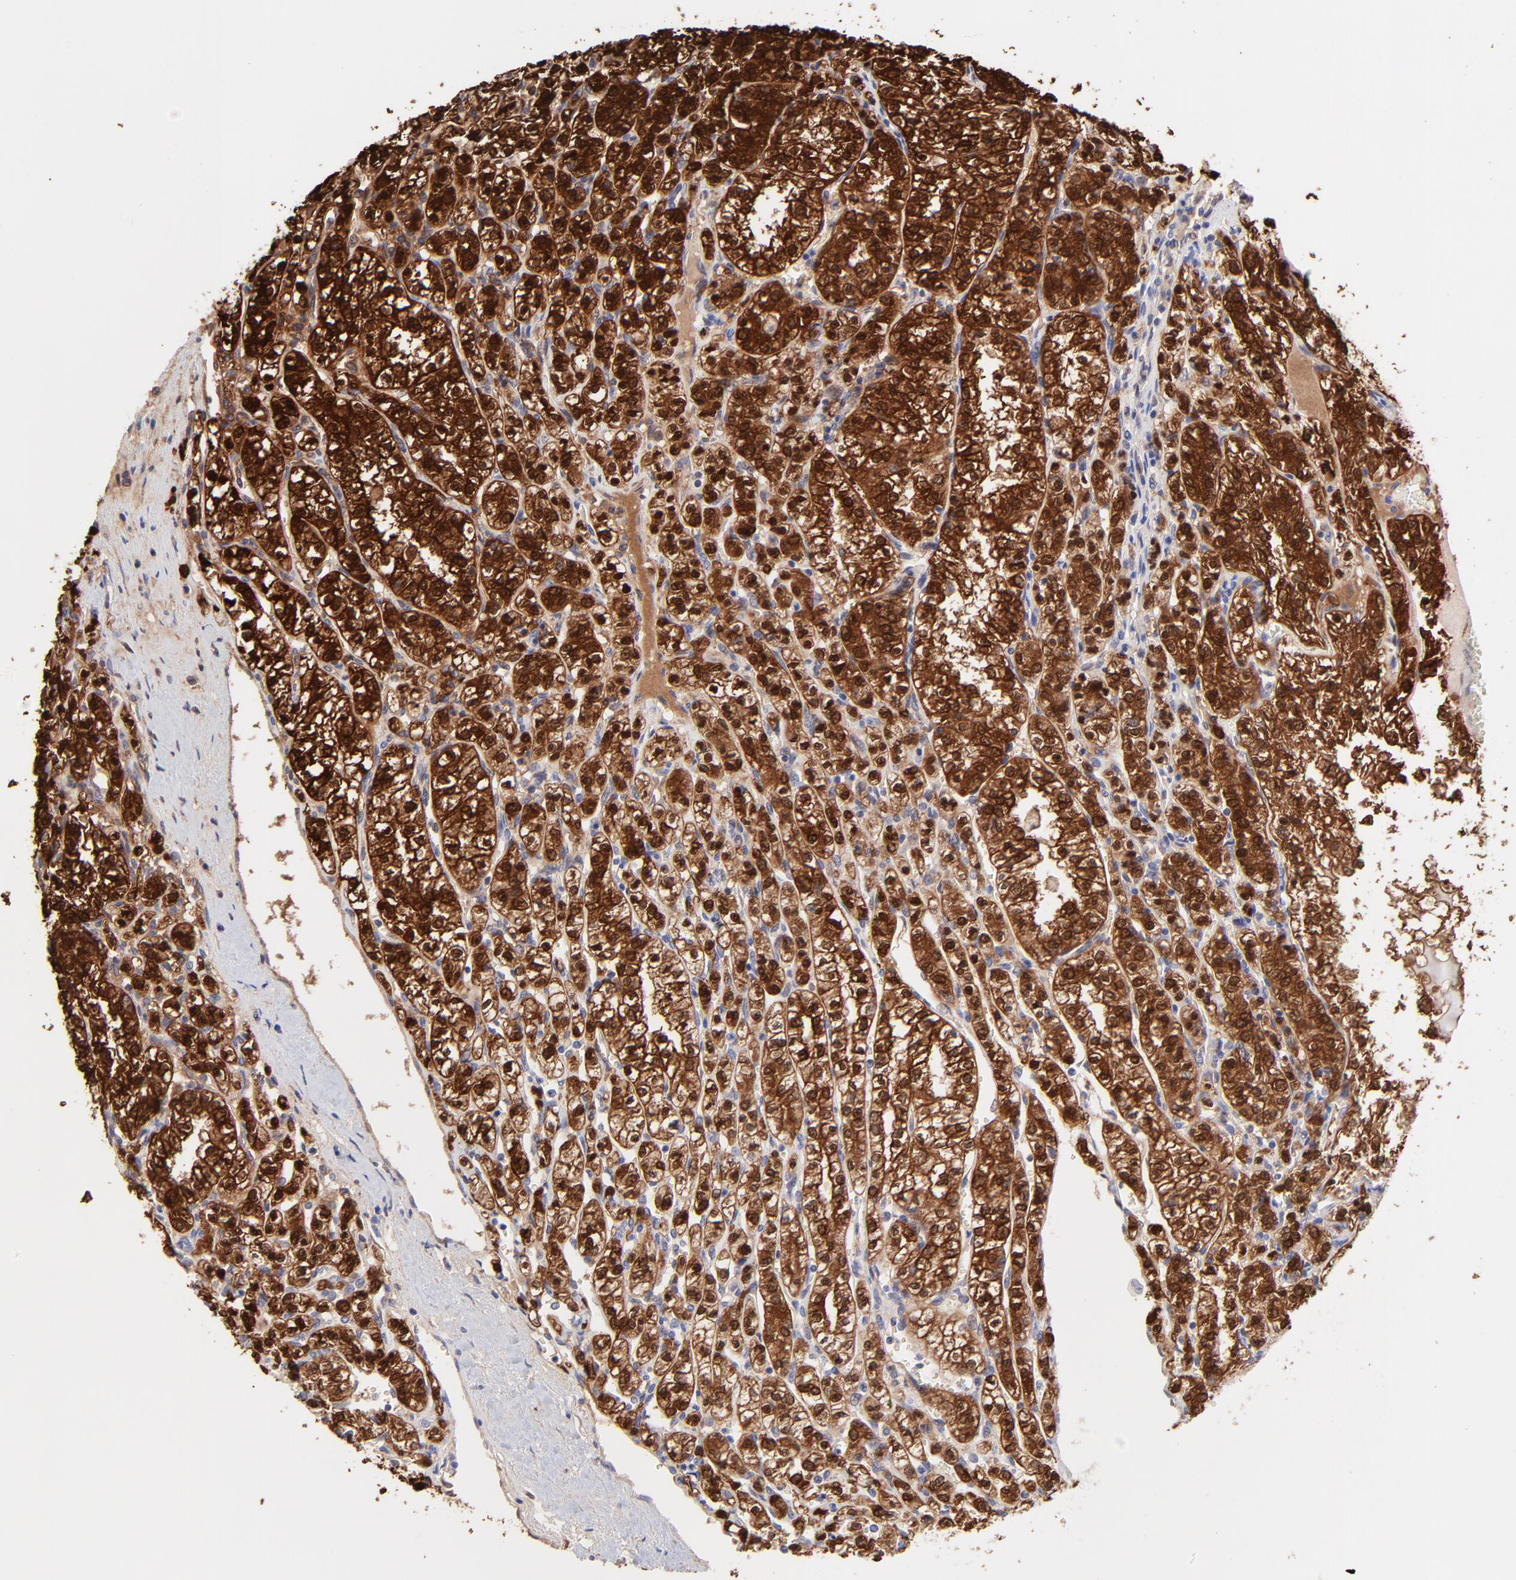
{"staining": {"intensity": "strong", "quantity": ">75%", "location": "cytoplasmic/membranous,nuclear"}, "tissue": "renal cancer", "cell_type": "Tumor cells", "image_type": "cancer", "snomed": [{"axis": "morphology", "description": "Adenocarcinoma, NOS"}, {"axis": "topography", "description": "Kidney"}], "caption": "Tumor cells demonstrate high levels of strong cytoplasmic/membranous and nuclear expression in about >75% of cells in human renal adenocarcinoma.", "gene": "HYAL1", "patient": {"sex": "male", "age": 61}}